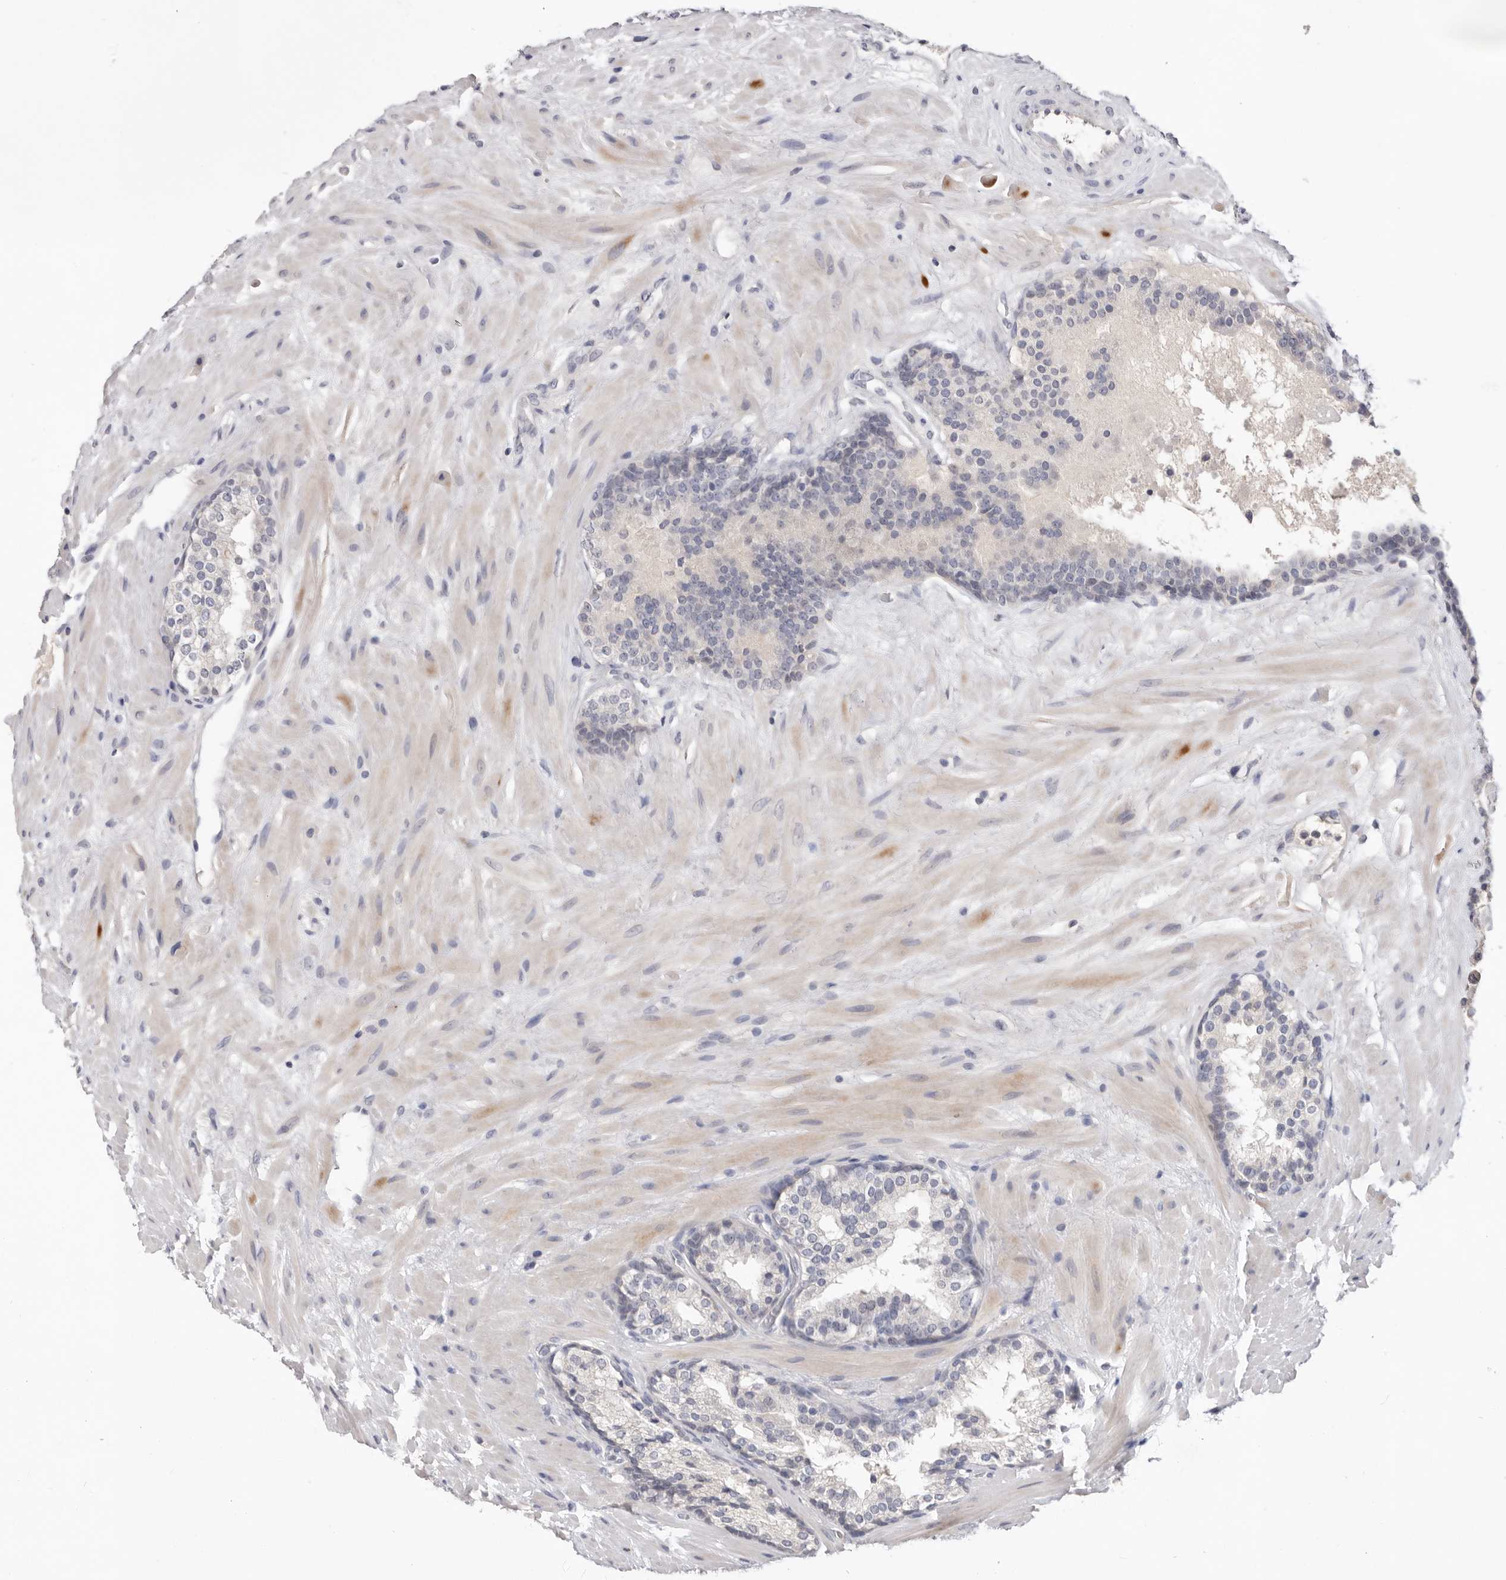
{"staining": {"intensity": "negative", "quantity": "none", "location": "none"}, "tissue": "prostate cancer", "cell_type": "Tumor cells", "image_type": "cancer", "snomed": [{"axis": "morphology", "description": "Adenocarcinoma, High grade"}, {"axis": "topography", "description": "Prostate"}], "caption": "Prostate cancer (high-grade adenocarcinoma) was stained to show a protein in brown. There is no significant expression in tumor cells. (Brightfield microscopy of DAB immunohistochemistry at high magnification).", "gene": "DOP1A", "patient": {"sex": "male", "age": 56}}